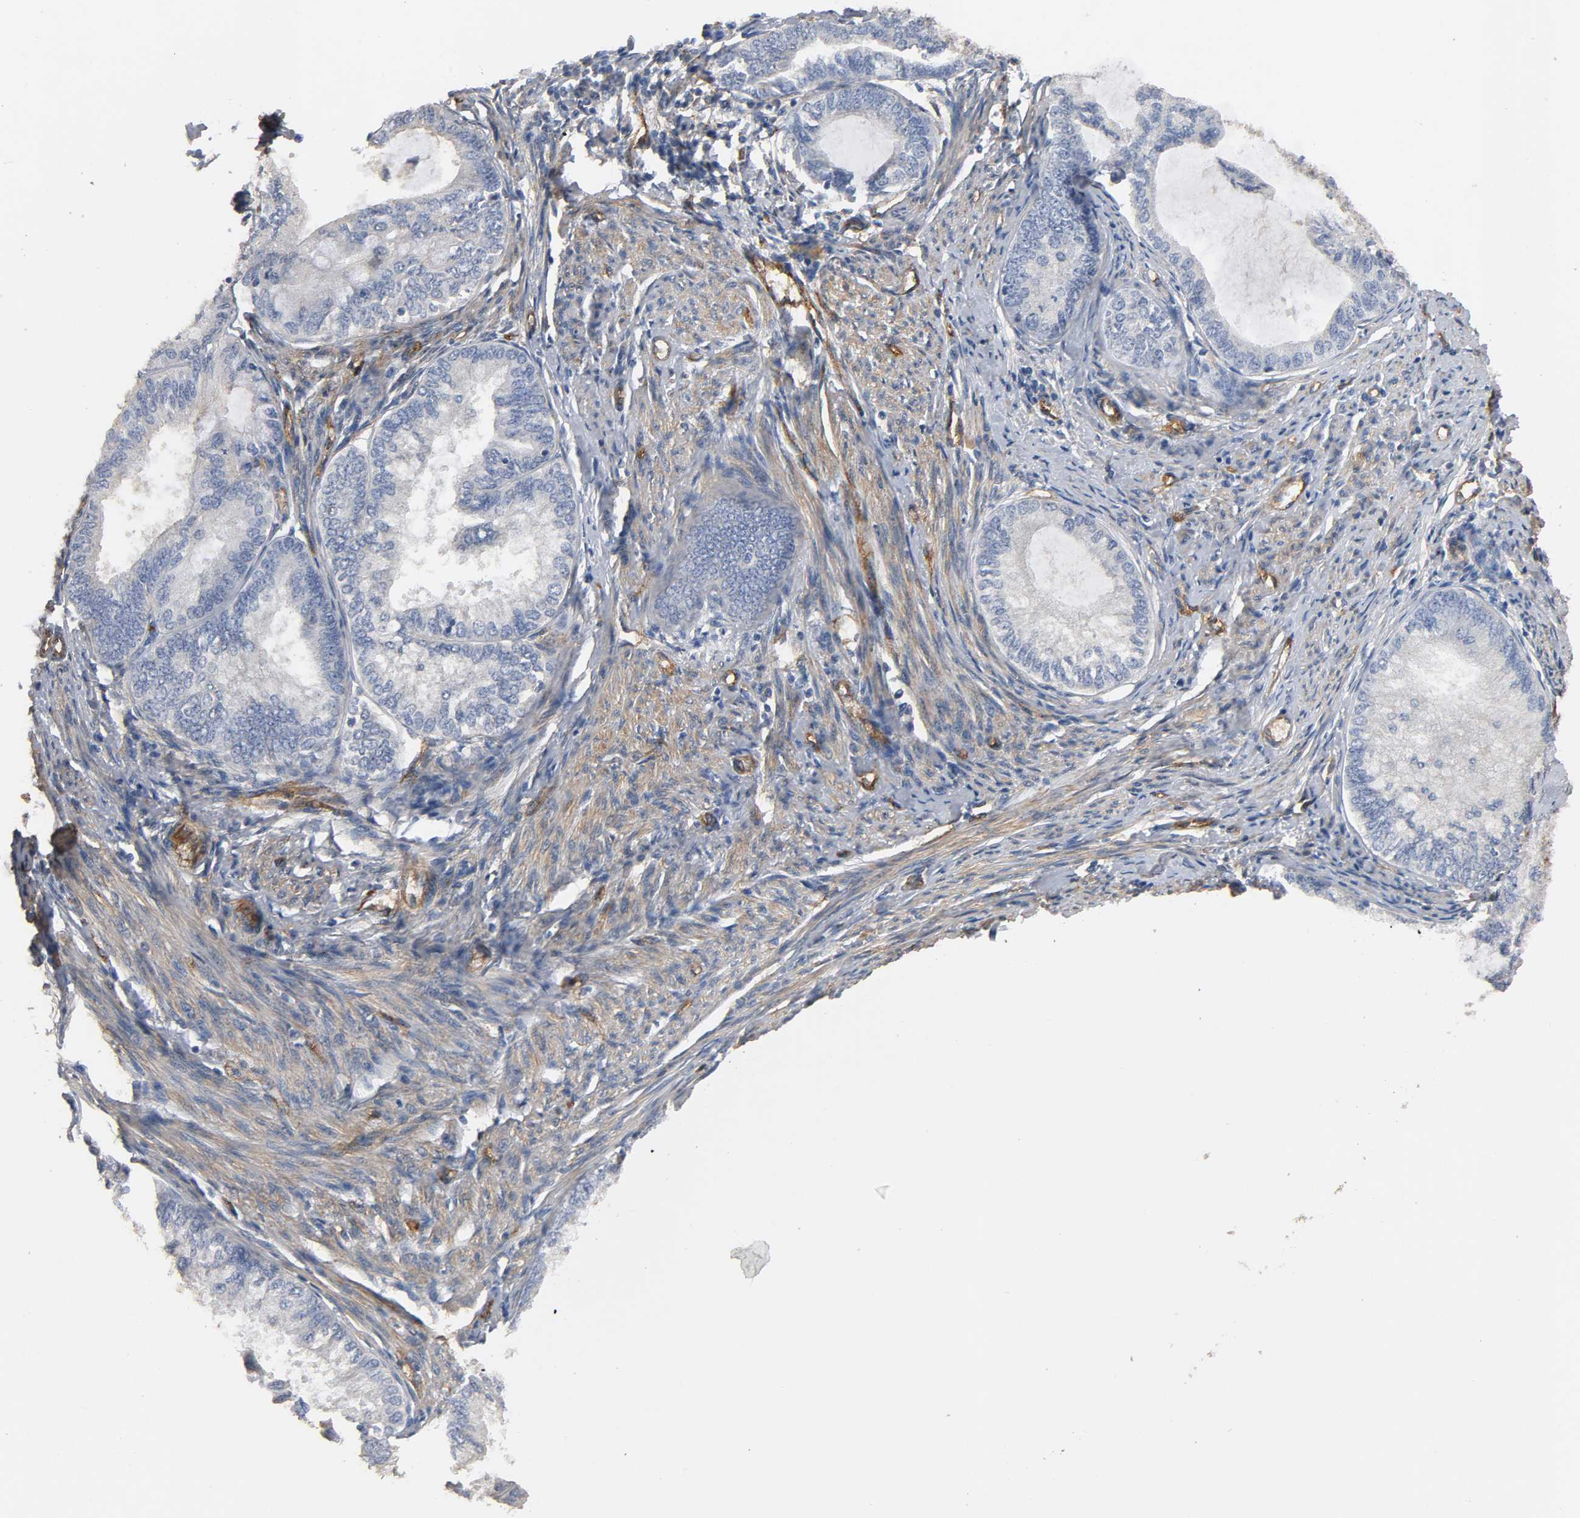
{"staining": {"intensity": "negative", "quantity": "none", "location": "none"}, "tissue": "endometrial cancer", "cell_type": "Tumor cells", "image_type": "cancer", "snomed": [{"axis": "morphology", "description": "Adenocarcinoma, NOS"}, {"axis": "topography", "description": "Endometrium"}], "caption": "Tumor cells show no significant protein staining in endometrial cancer (adenocarcinoma).", "gene": "IFITM3", "patient": {"sex": "female", "age": 86}}